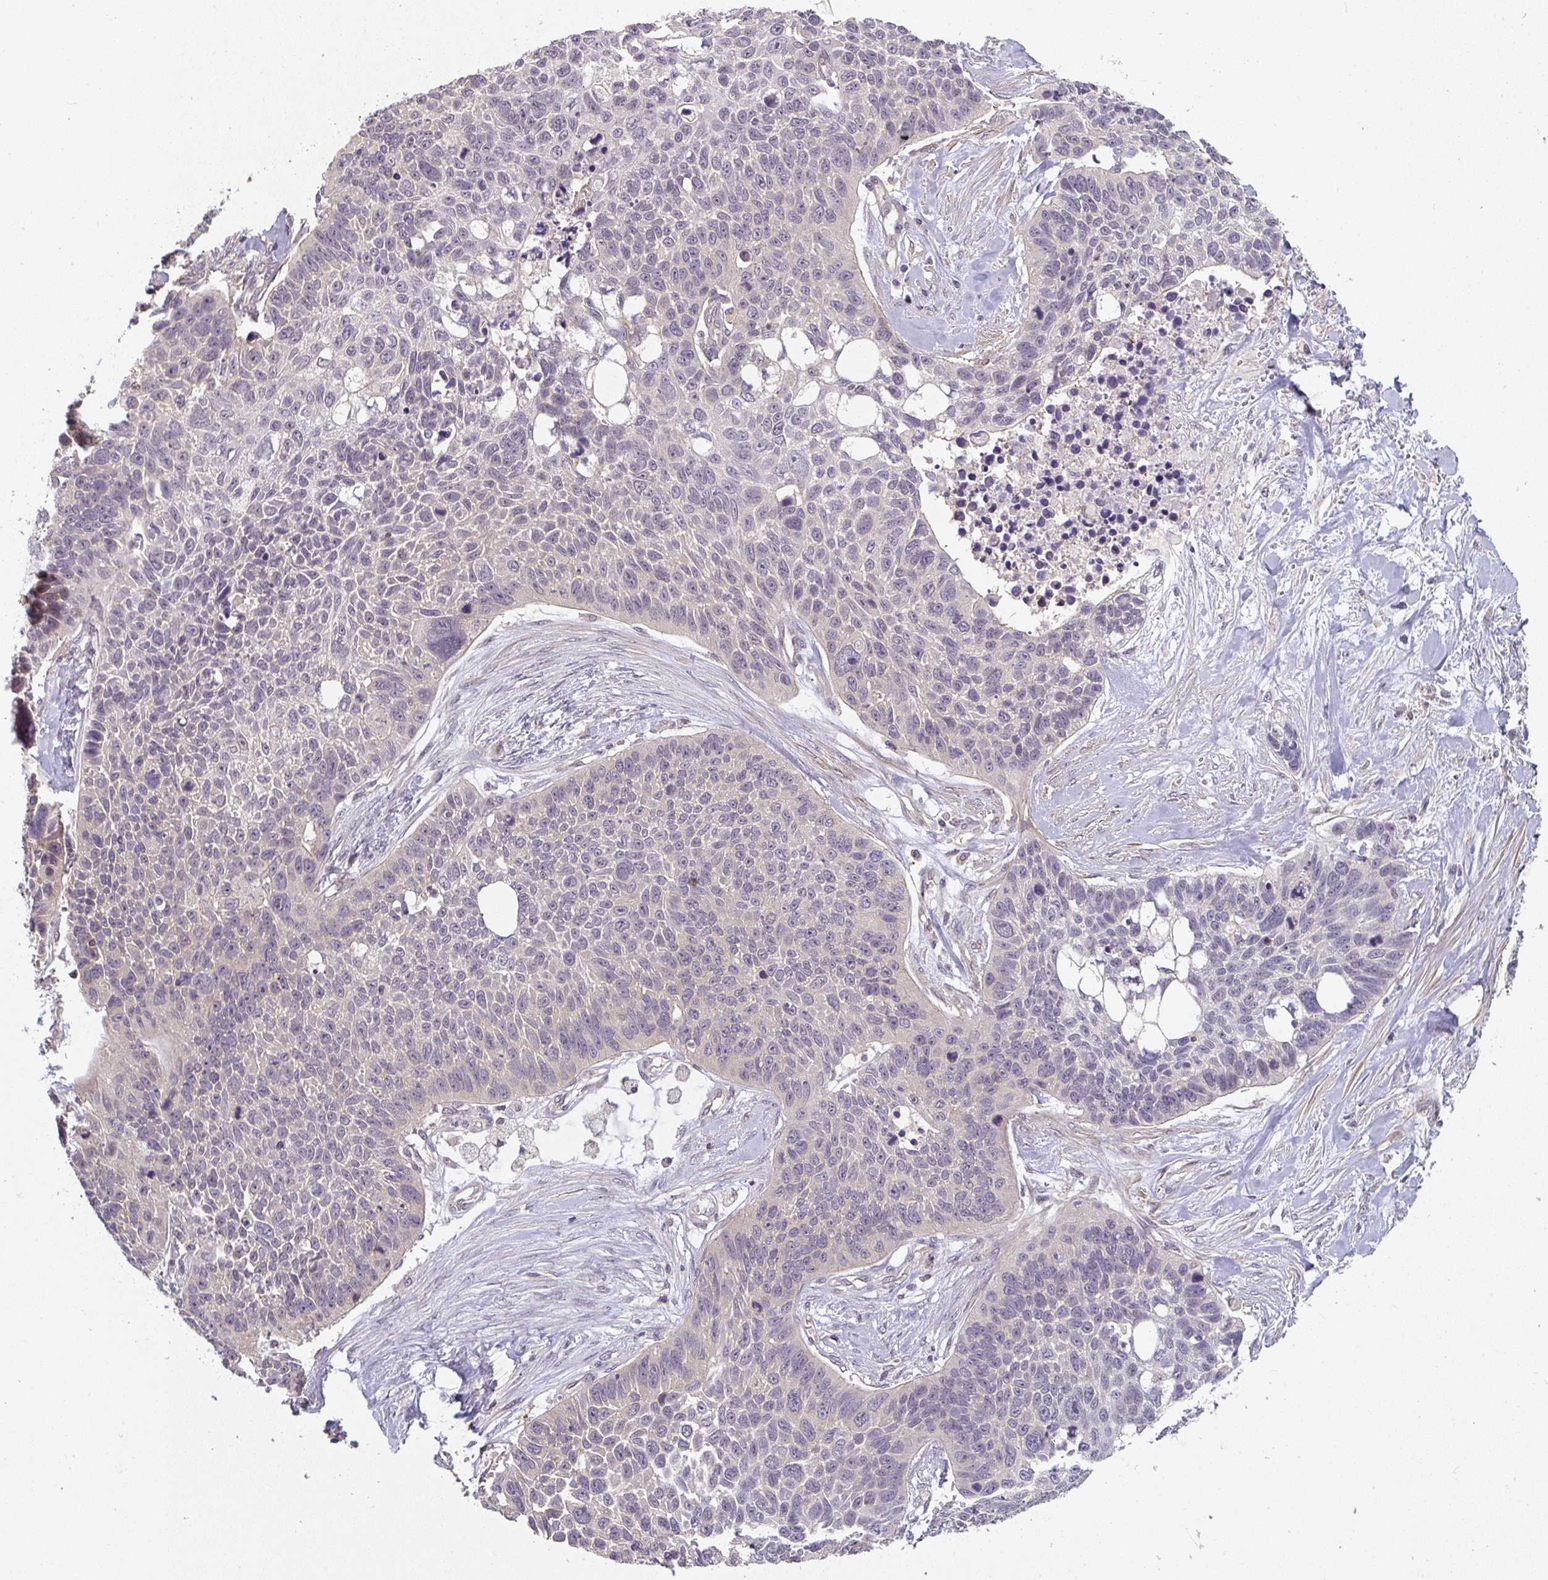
{"staining": {"intensity": "negative", "quantity": "none", "location": "none"}, "tissue": "lung cancer", "cell_type": "Tumor cells", "image_type": "cancer", "snomed": [{"axis": "morphology", "description": "Squamous cell carcinoma, NOS"}, {"axis": "topography", "description": "Lung"}], "caption": "Immunohistochemistry (IHC) photomicrograph of lung cancer stained for a protein (brown), which shows no staining in tumor cells. (Stains: DAB IHC with hematoxylin counter stain, Microscopy: brightfield microscopy at high magnification).", "gene": "RANGRF", "patient": {"sex": "male", "age": 62}}